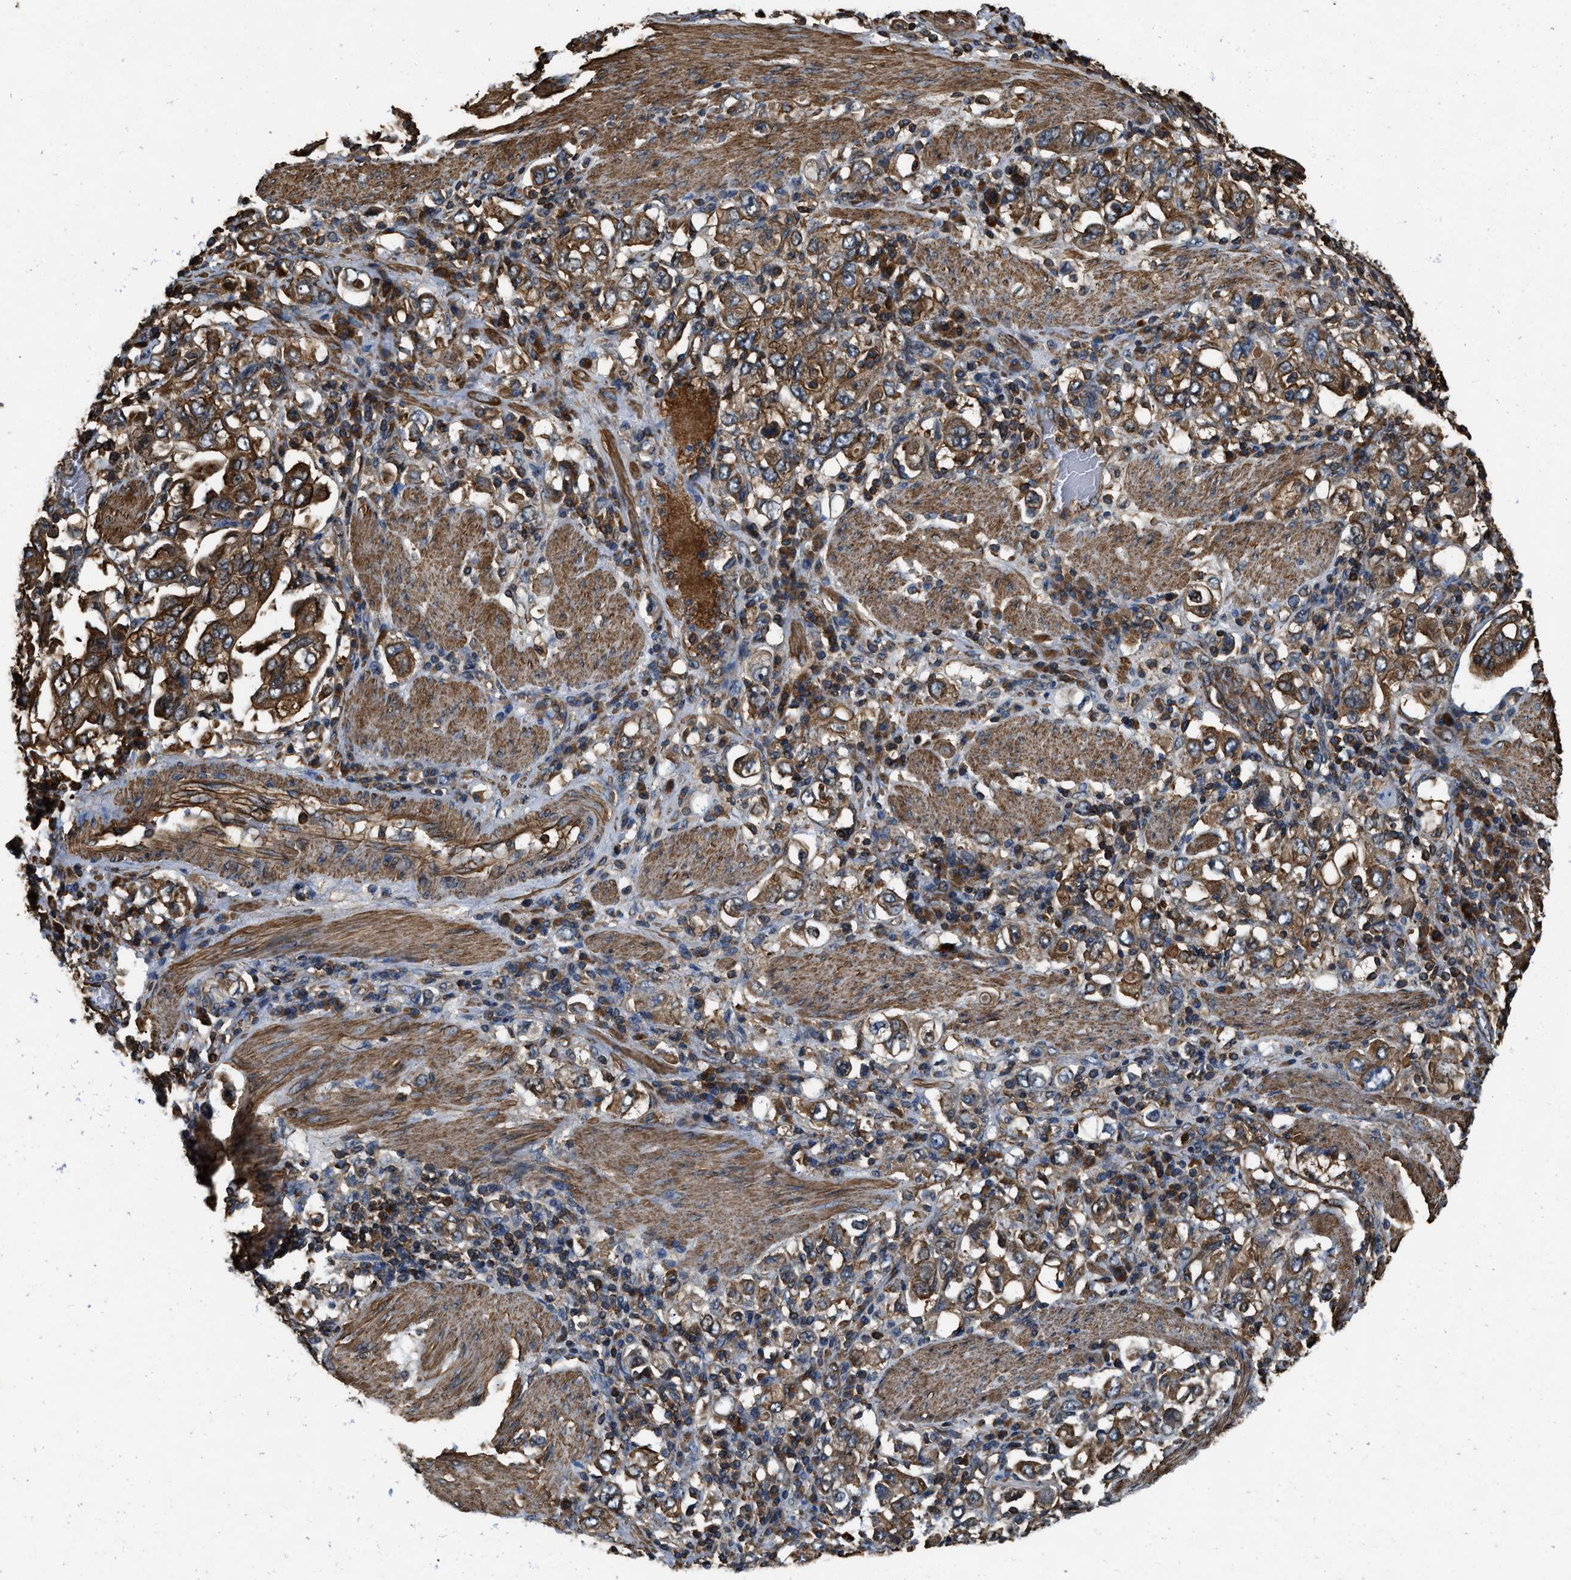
{"staining": {"intensity": "strong", "quantity": ">75%", "location": "cytoplasmic/membranous"}, "tissue": "stomach cancer", "cell_type": "Tumor cells", "image_type": "cancer", "snomed": [{"axis": "morphology", "description": "Adenocarcinoma, NOS"}, {"axis": "topography", "description": "Stomach, upper"}], "caption": "A high amount of strong cytoplasmic/membranous staining is identified in about >75% of tumor cells in stomach cancer (adenocarcinoma) tissue. The protein is shown in brown color, while the nuclei are stained blue.", "gene": "YARS1", "patient": {"sex": "male", "age": 62}}